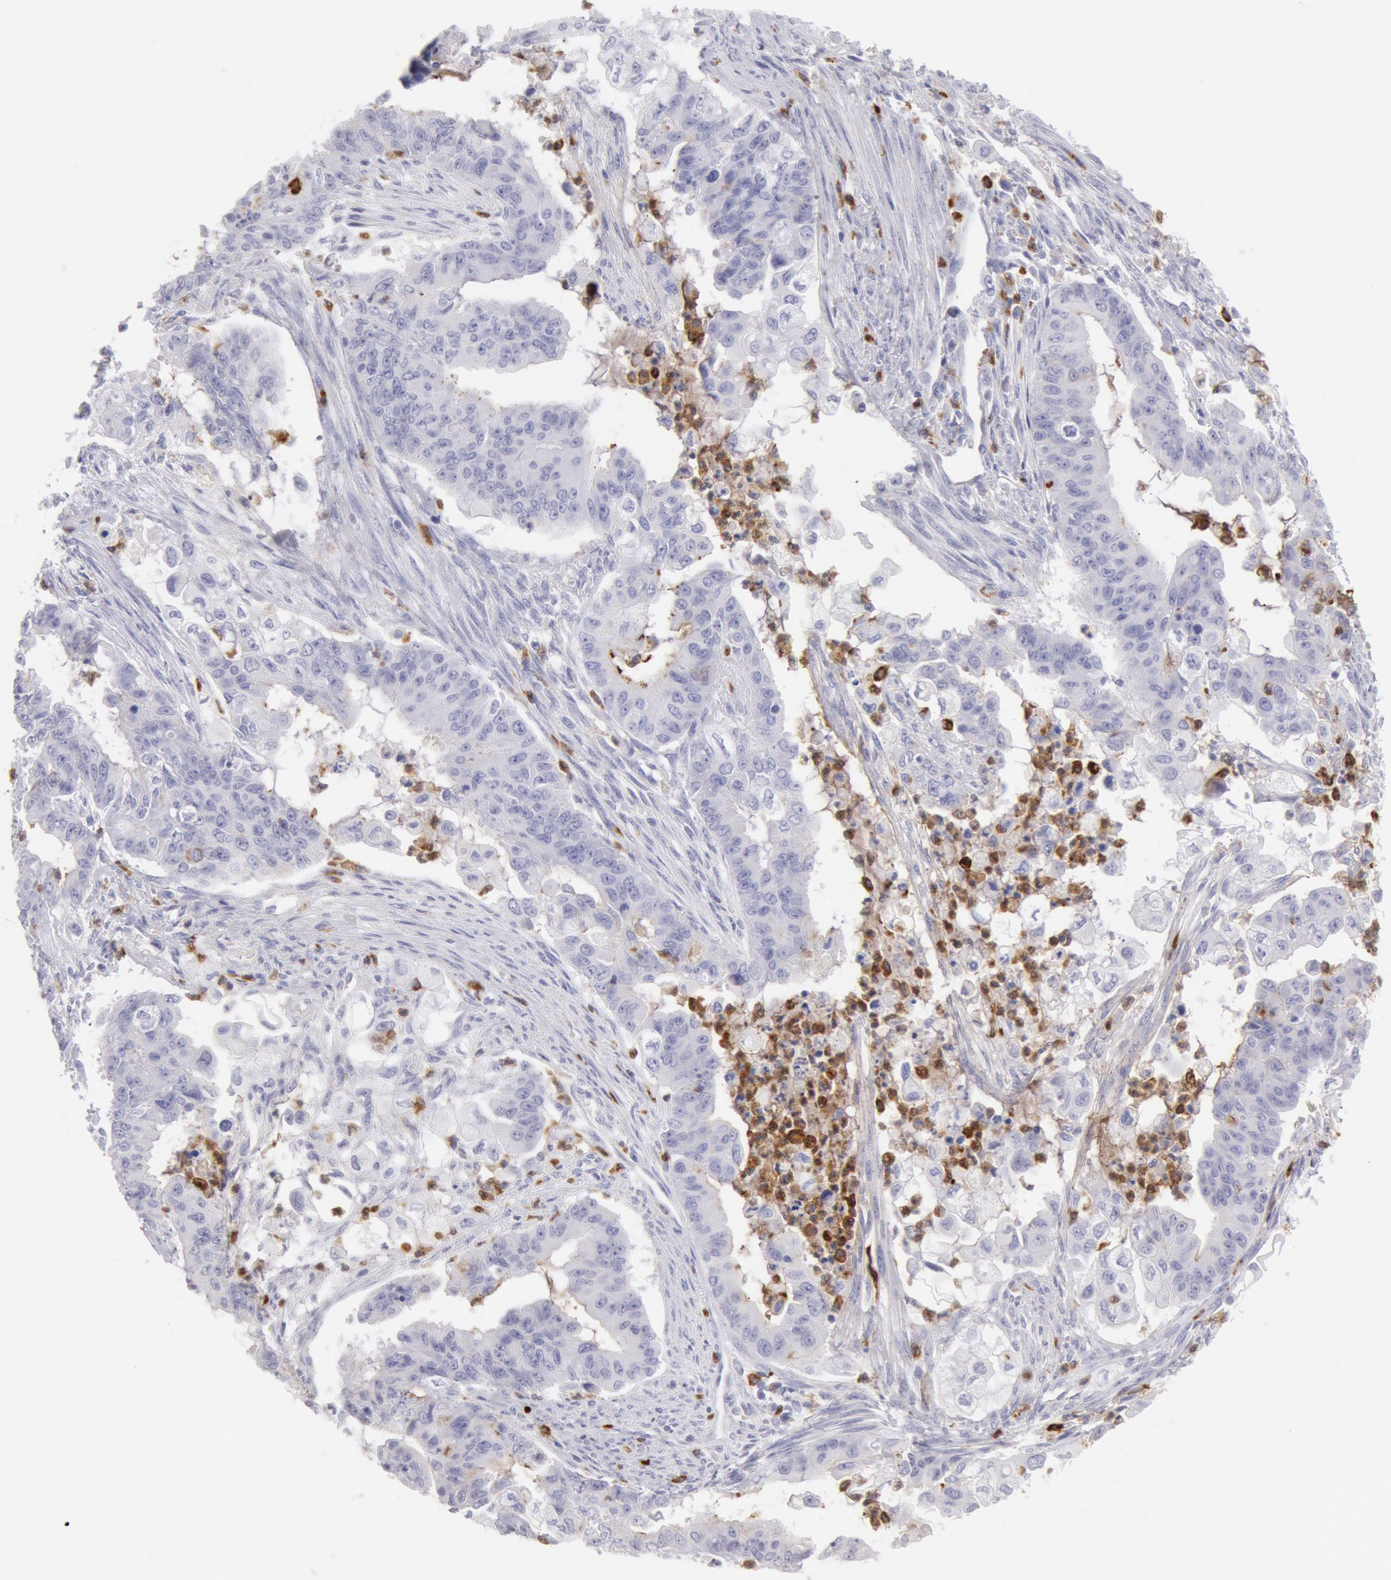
{"staining": {"intensity": "negative", "quantity": "none", "location": "none"}, "tissue": "endometrial cancer", "cell_type": "Tumor cells", "image_type": "cancer", "snomed": [{"axis": "morphology", "description": "Adenocarcinoma, NOS"}, {"axis": "topography", "description": "Endometrium"}], "caption": "Human endometrial cancer stained for a protein using immunohistochemistry demonstrates no positivity in tumor cells.", "gene": "FCN1", "patient": {"sex": "female", "age": 75}}